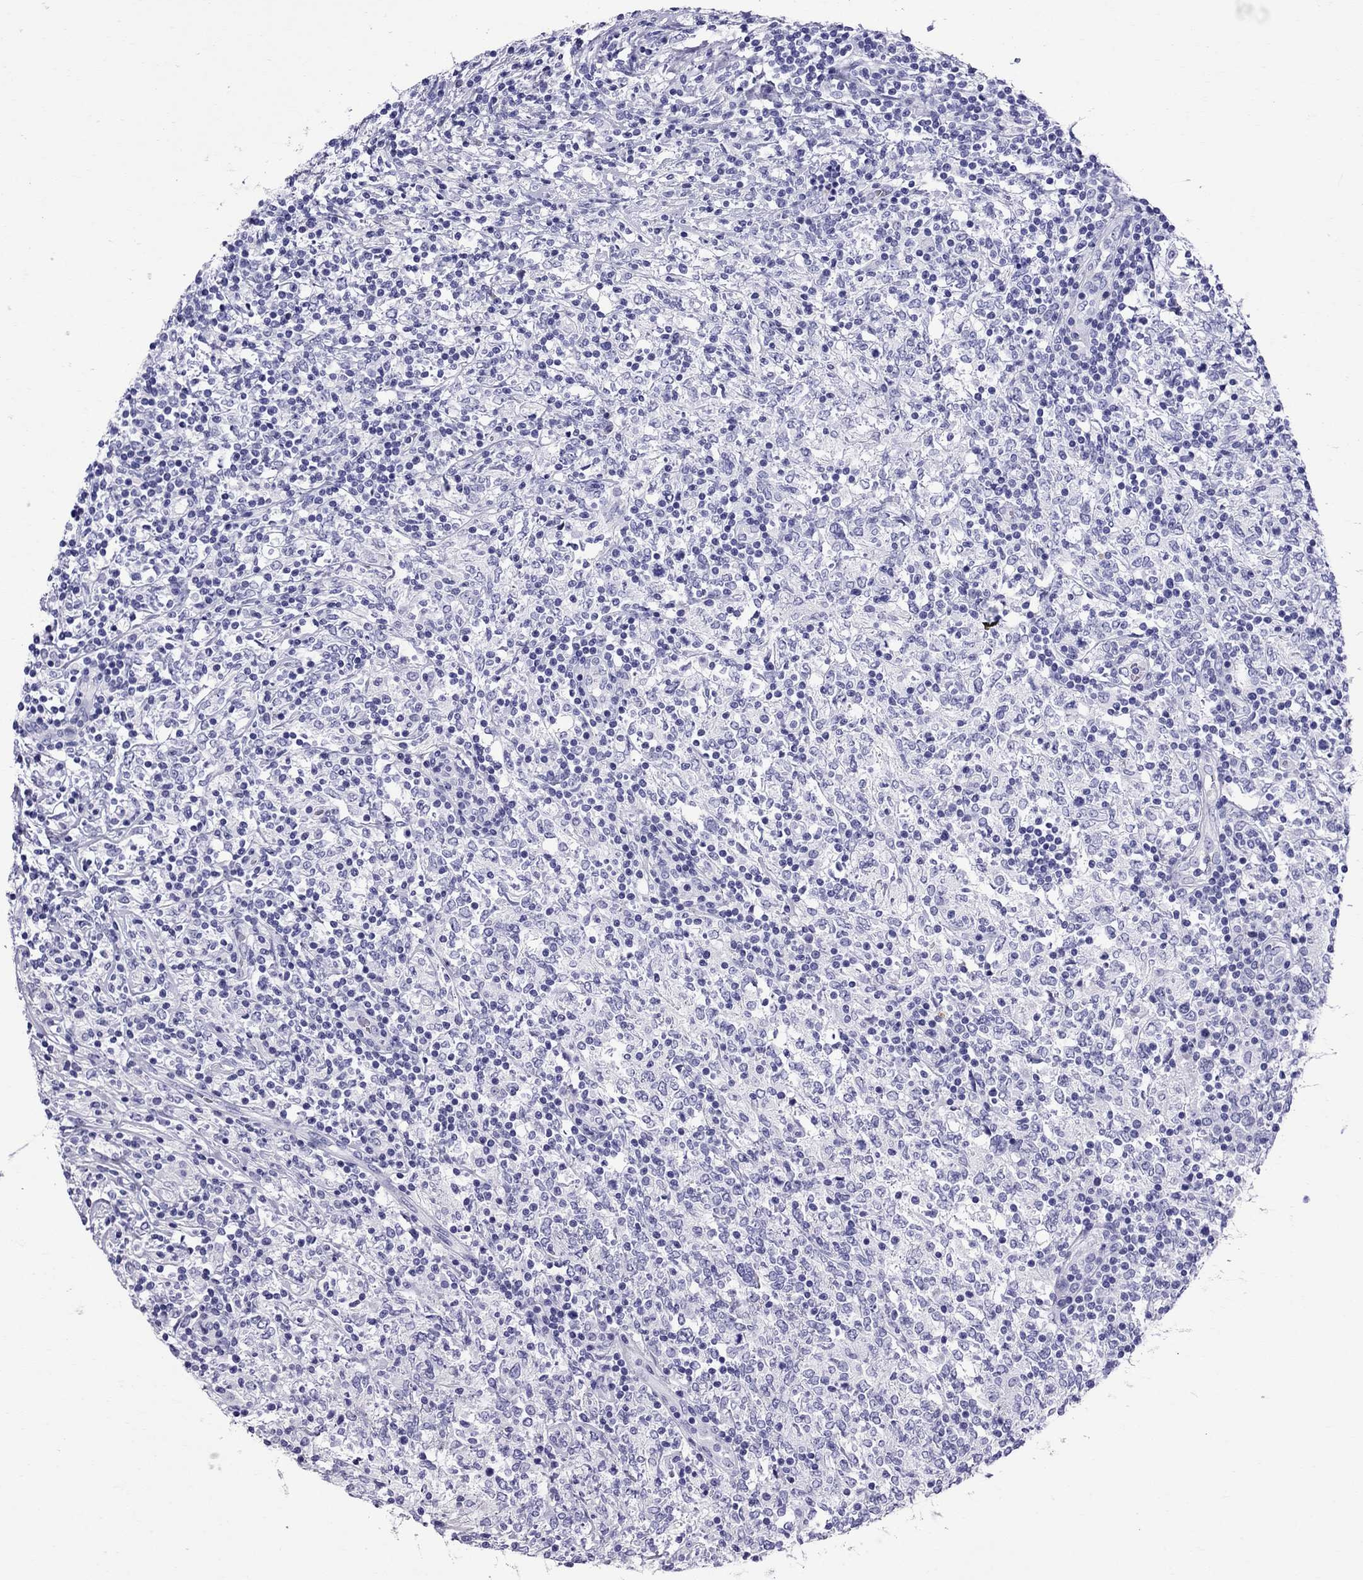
{"staining": {"intensity": "negative", "quantity": "none", "location": "none"}, "tissue": "lymphoma", "cell_type": "Tumor cells", "image_type": "cancer", "snomed": [{"axis": "morphology", "description": "Malignant lymphoma, non-Hodgkin's type, High grade"}, {"axis": "topography", "description": "Lymph node"}], "caption": "Tumor cells show no significant protein expression in malignant lymphoma, non-Hodgkin's type (high-grade). (DAB (3,3'-diaminobenzidine) immunohistochemistry (IHC) visualized using brightfield microscopy, high magnification).", "gene": "SCART1", "patient": {"sex": "female", "age": 84}}